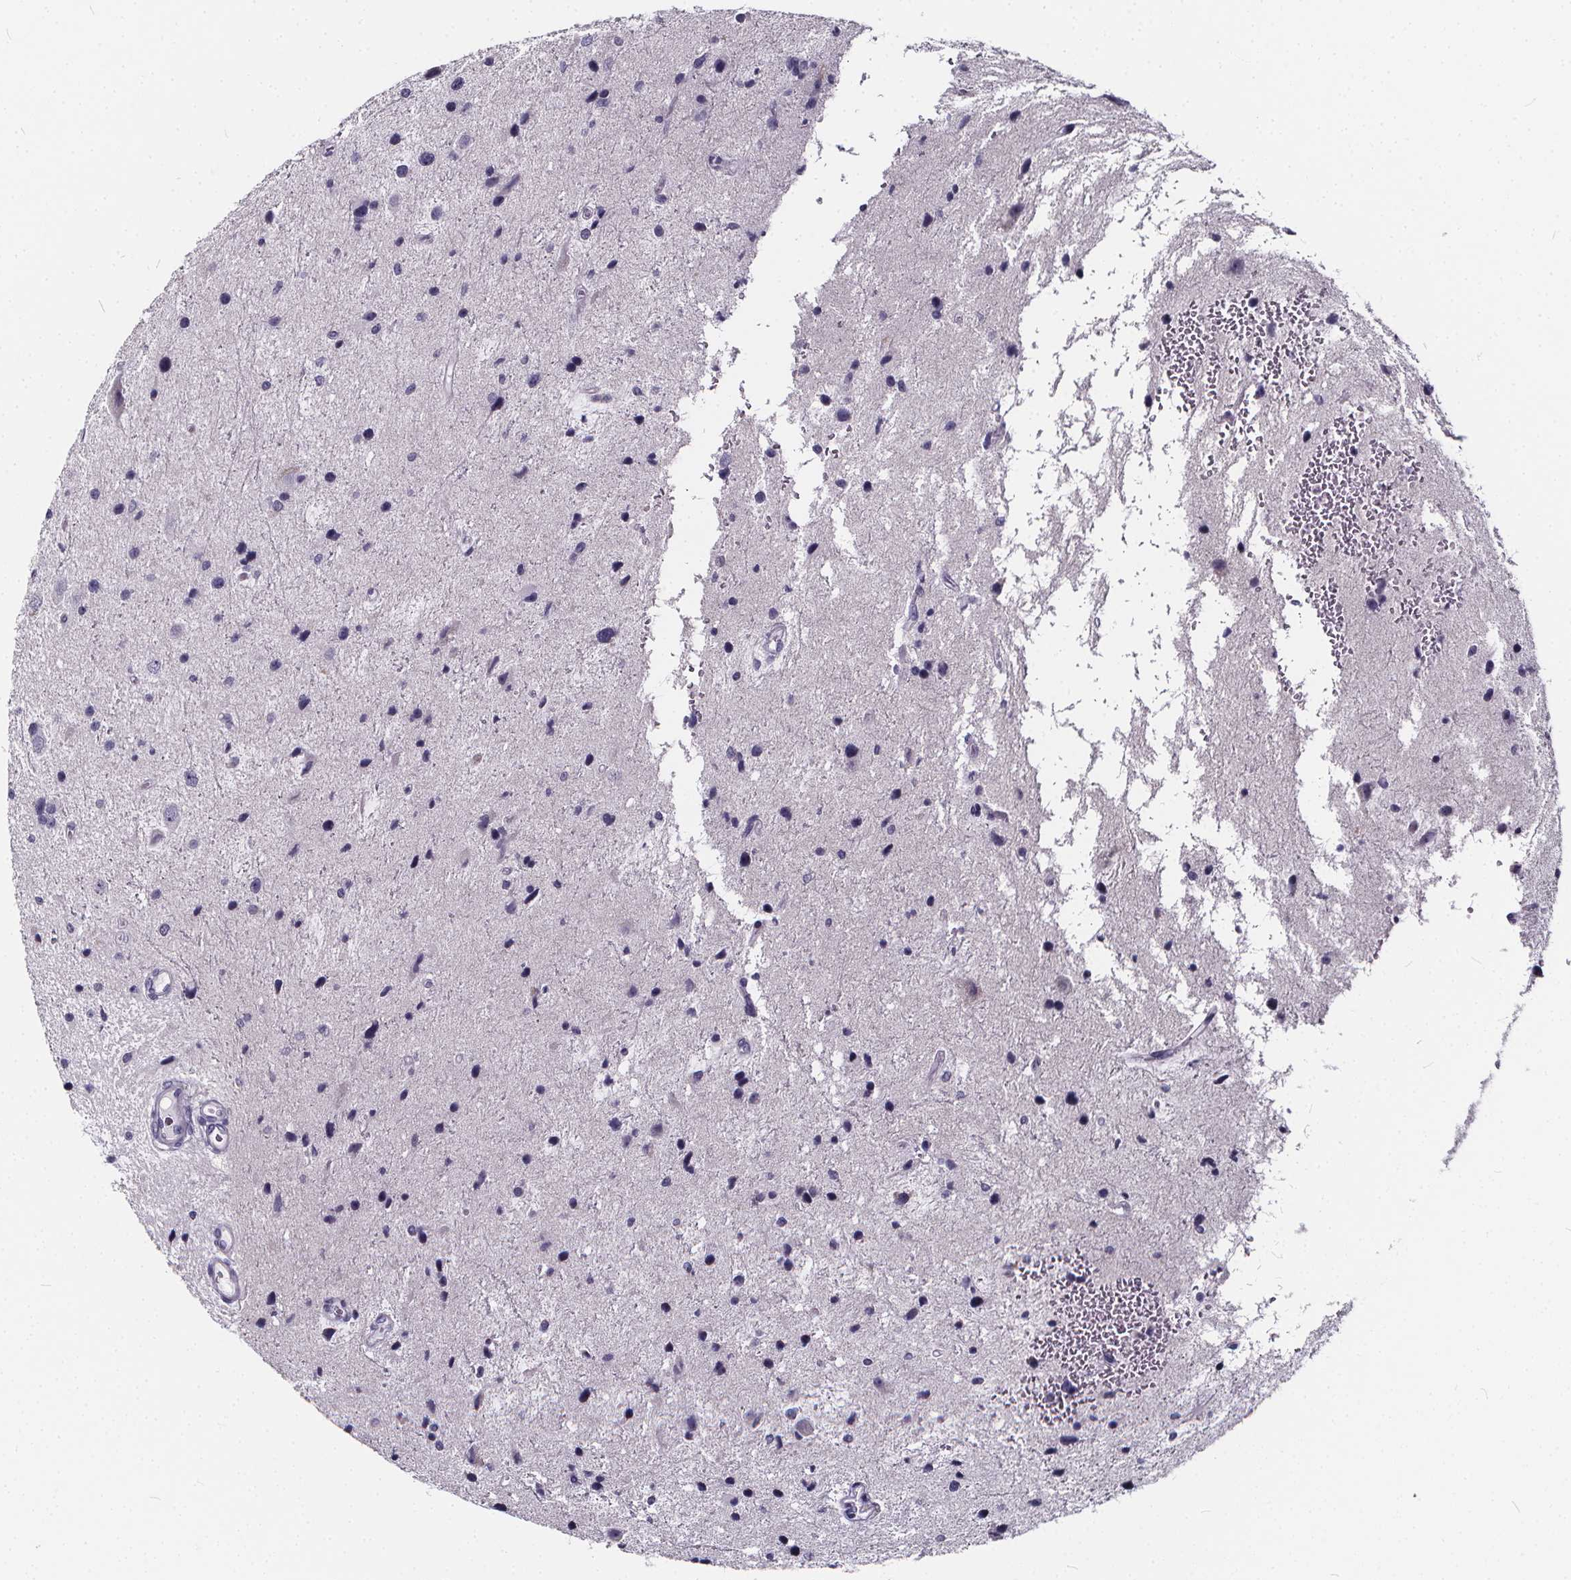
{"staining": {"intensity": "negative", "quantity": "none", "location": "none"}, "tissue": "glioma", "cell_type": "Tumor cells", "image_type": "cancer", "snomed": [{"axis": "morphology", "description": "Glioma, malignant, Low grade"}, {"axis": "topography", "description": "Brain"}], "caption": "A photomicrograph of human malignant glioma (low-grade) is negative for staining in tumor cells.", "gene": "SPEF2", "patient": {"sex": "female", "age": 32}}